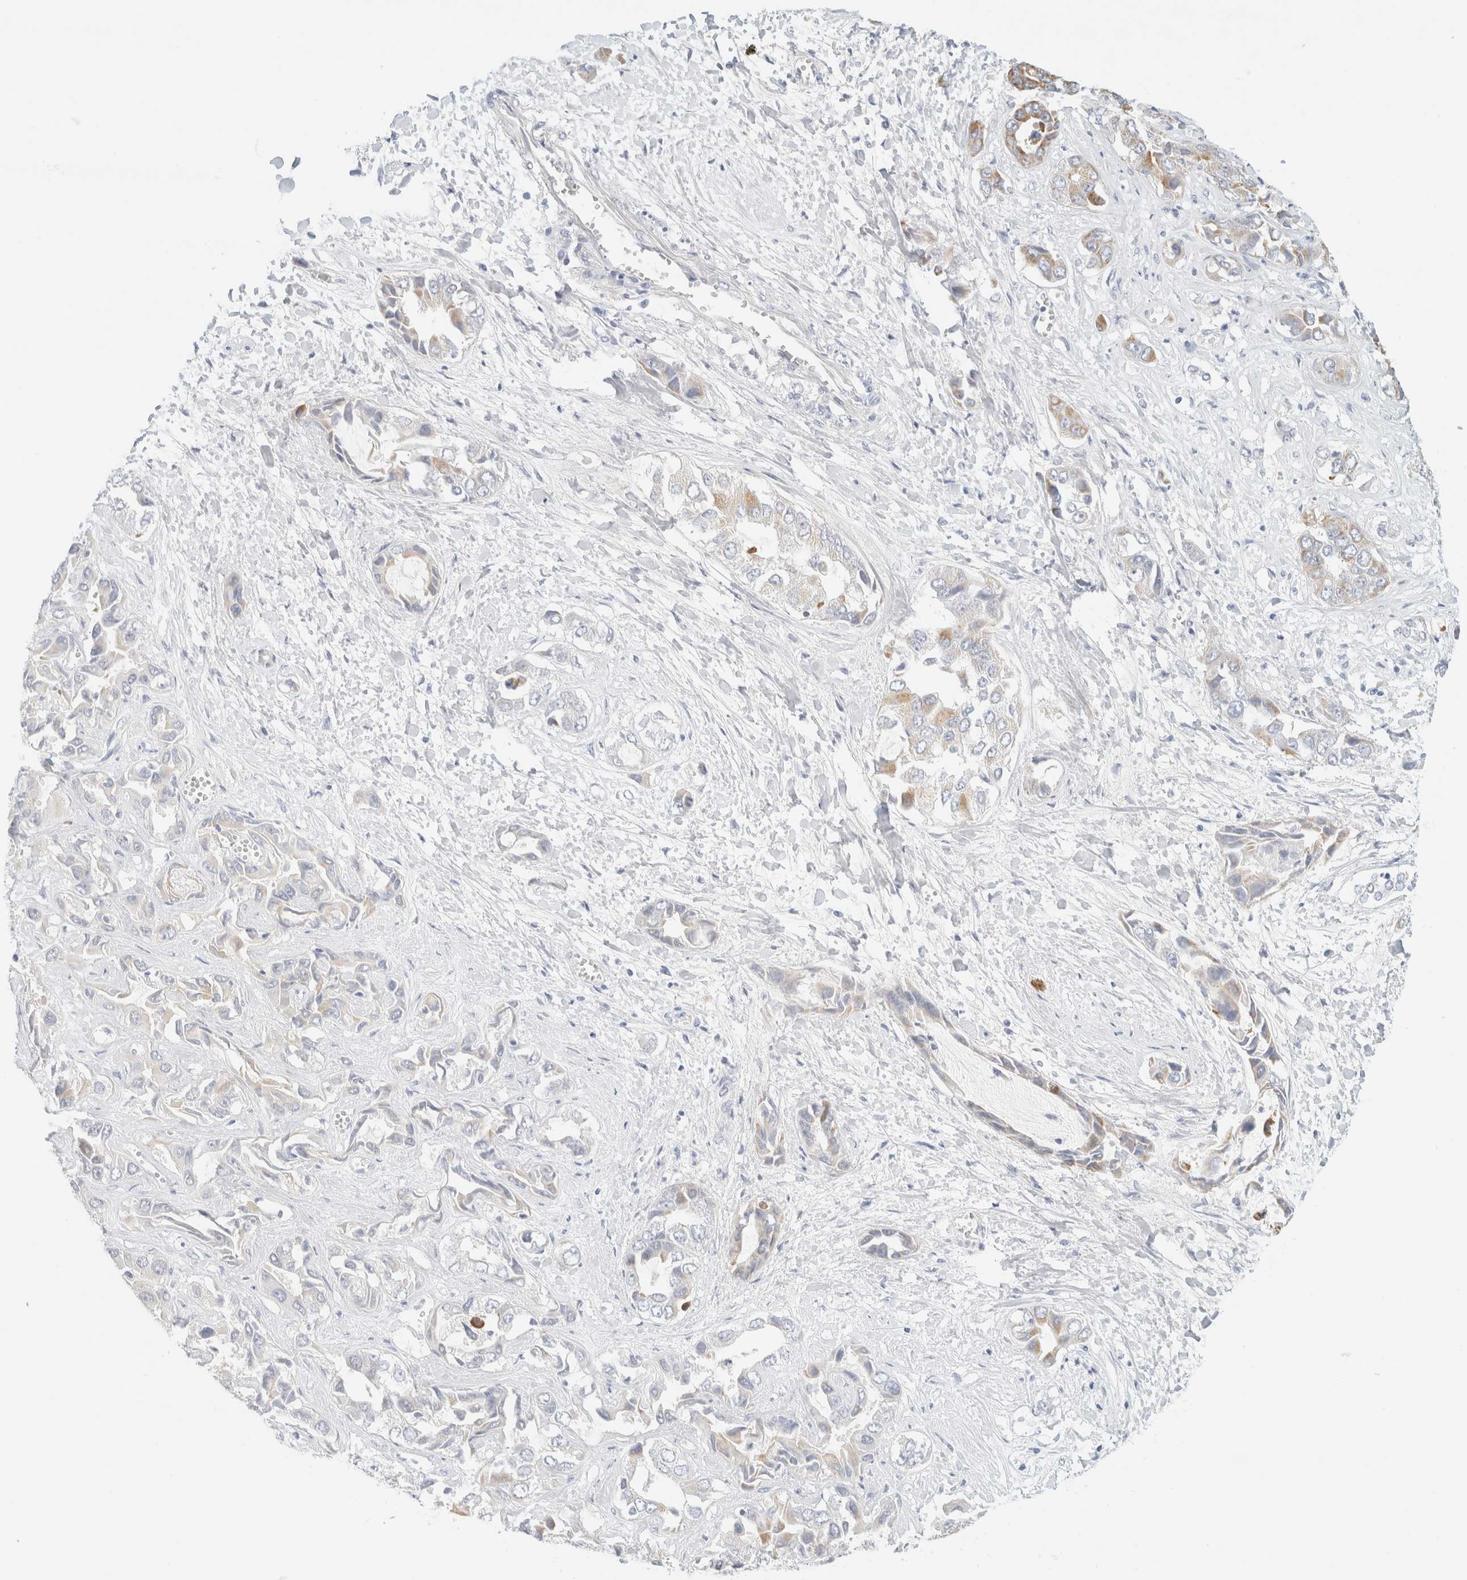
{"staining": {"intensity": "moderate", "quantity": "<25%", "location": "cytoplasmic/membranous"}, "tissue": "liver cancer", "cell_type": "Tumor cells", "image_type": "cancer", "snomed": [{"axis": "morphology", "description": "Cholangiocarcinoma"}, {"axis": "topography", "description": "Liver"}], "caption": "The immunohistochemical stain highlights moderate cytoplasmic/membranous positivity in tumor cells of liver cancer tissue.", "gene": "HDHD3", "patient": {"sex": "female", "age": 52}}